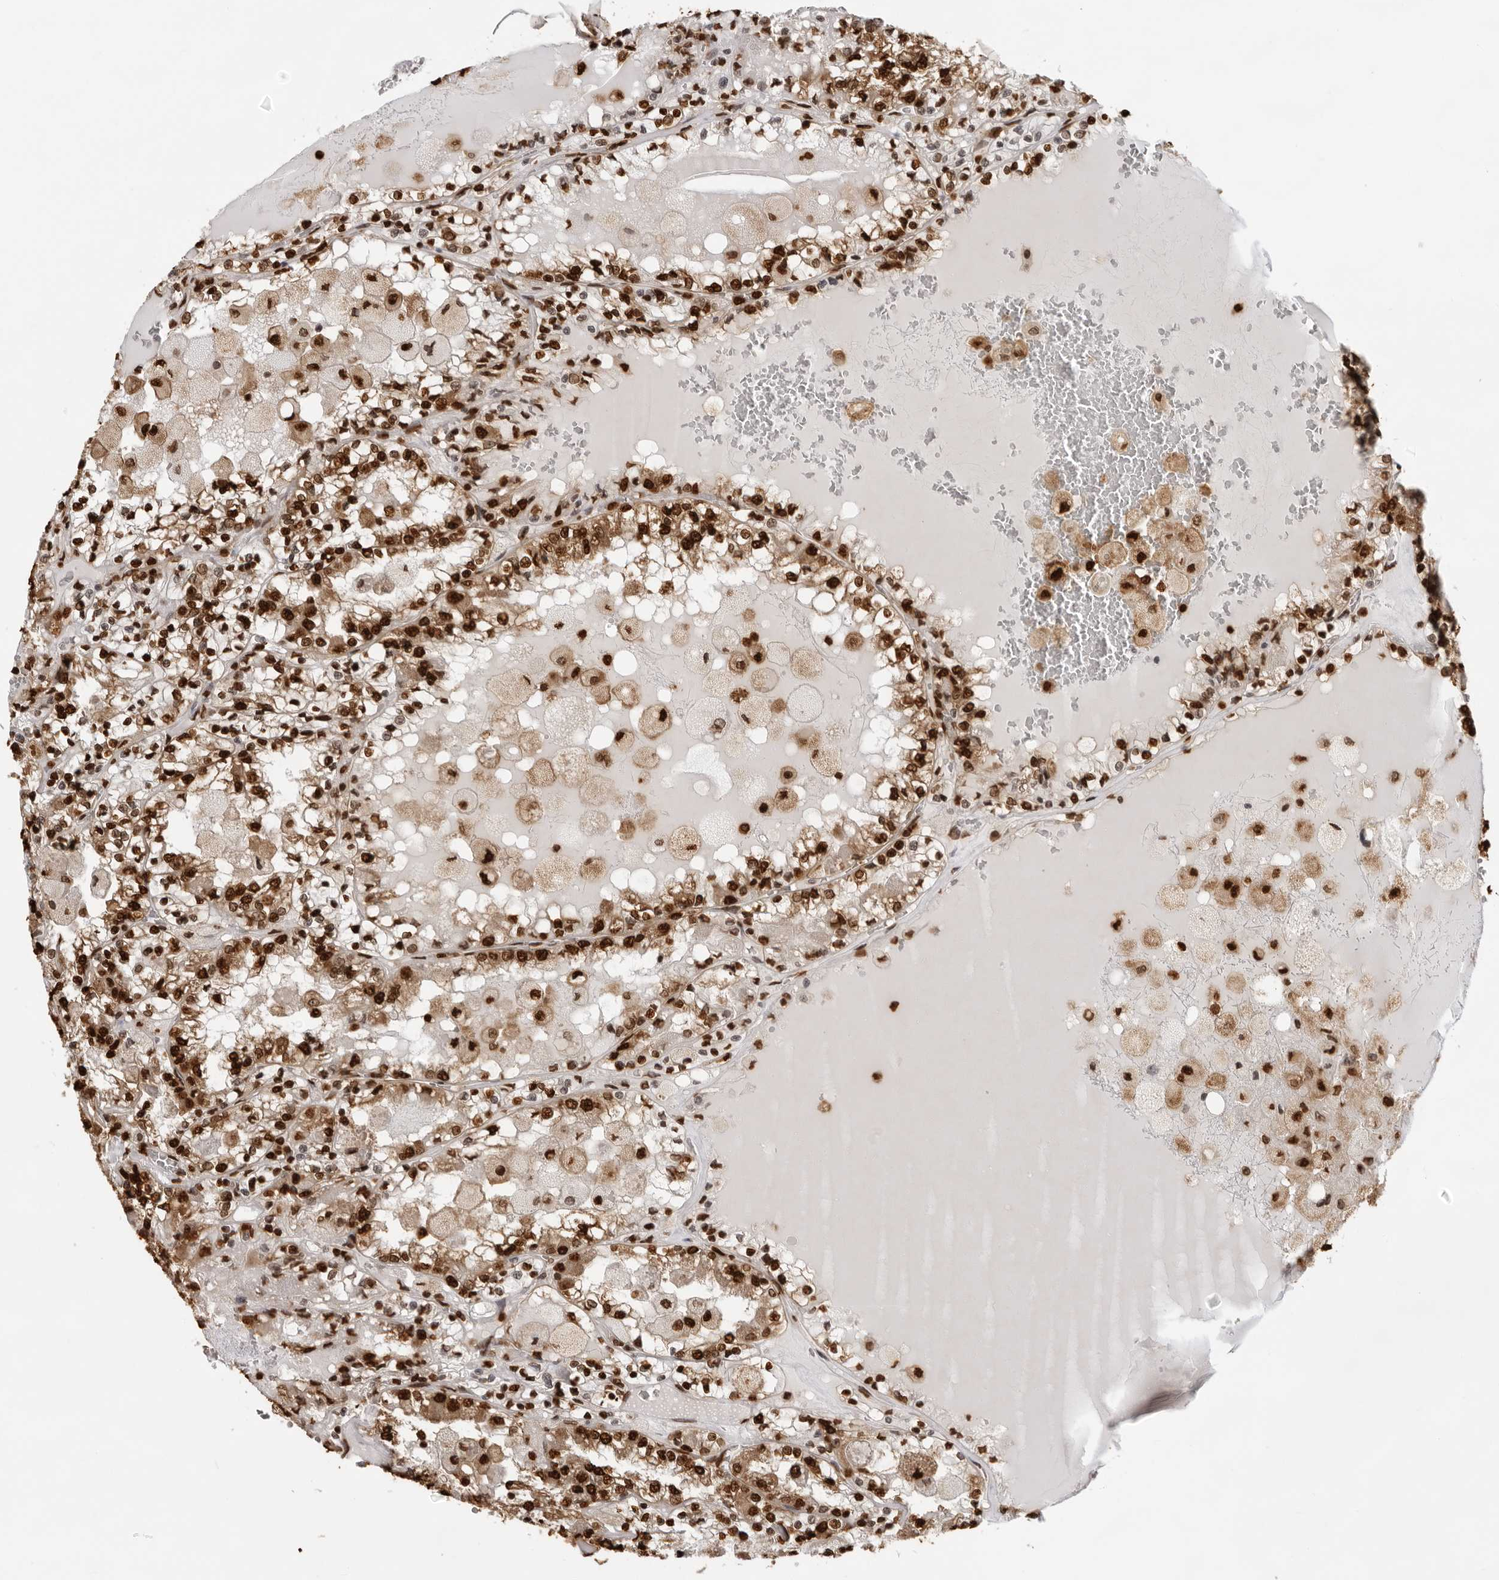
{"staining": {"intensity": "strong", "quantity": ">75%", "location": "cytoplasmic/membranous,nuclear"}, "tissue": "renal cancer", "cell_type": "Tumor cells", "image_type": "cancer", "snomed": [{"axis": "morphology", "description": "Adenocarcinoma, NOS"}, {"axis": "topography", "description": "Kidney"}], "caption": "Immunohistochemistry (IHC) (DAB (3,3'-diaminobenzidine)) staining of human adenocarcinoma (renal) displays strong cytoplasmic/membranous and nuclear protein positivity in about >75% of tumor cells. (DAB = brown stain, brightfield microscopy at high magnification).", "gene": "ZFP91", "patient": {"sex": "female", "age": 56}}